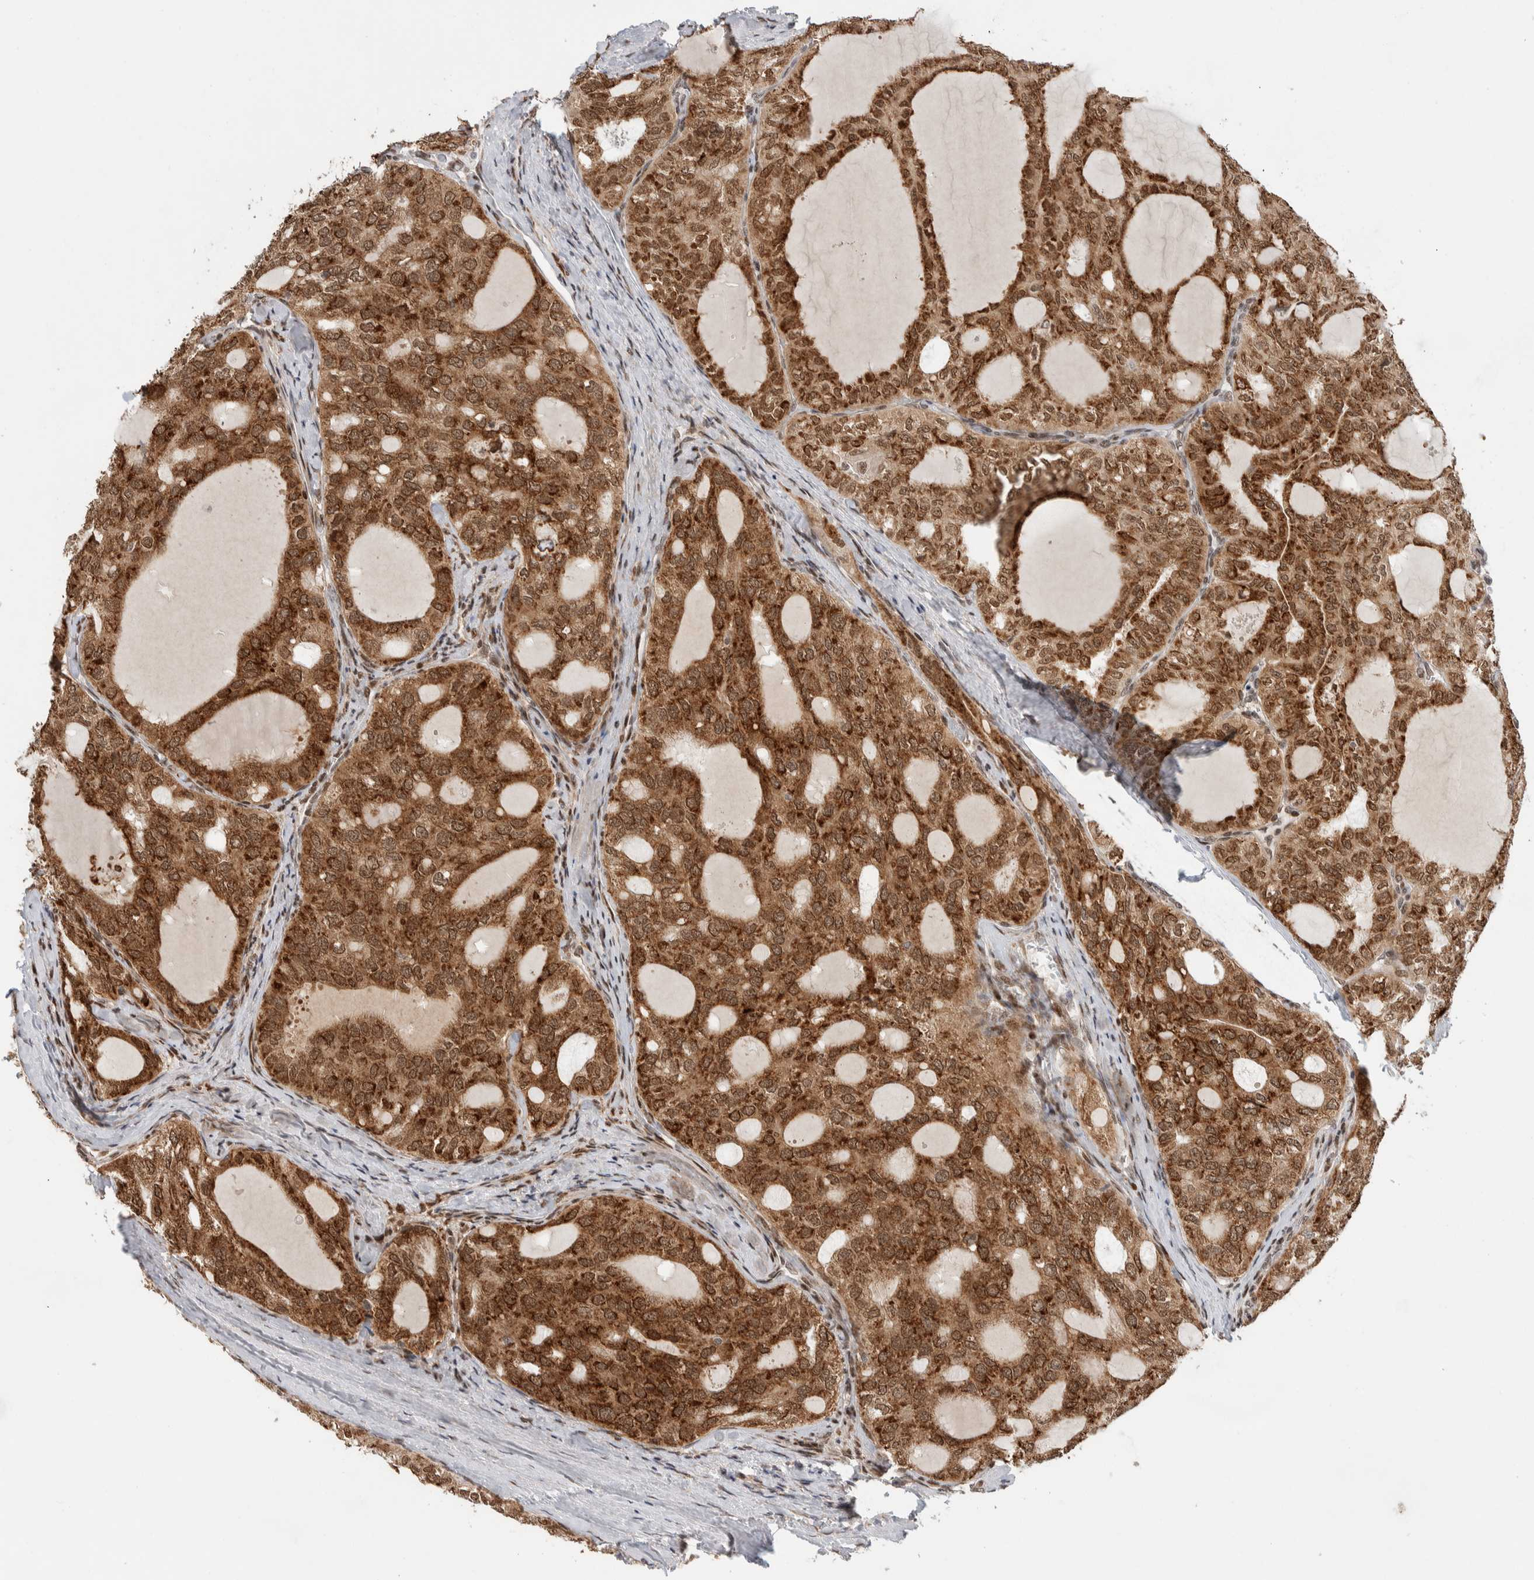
{"staining": {"intensity": "strong", "quantity": ">75%", "location": "cytoplasmic/membranous,nuclear"}, "tissue": "thyroid cancer", "cell_type": "Tumor cells", "image_type": "cancer", "snomed": [{"axis": "morphology", "description": "Follicular adenoma carcinoma, NOS"}, {"axis": "topography", "description": "Thyroid gland"}], "caption": "A brown stain highlights strong cytoplasmic/membranous and nuclear staining of a protein in human follicular adenoma carcinoma (thyroid) tumor cells.", "gene": "TNRC18", "patient": {"sex": "male", "age": 75}}